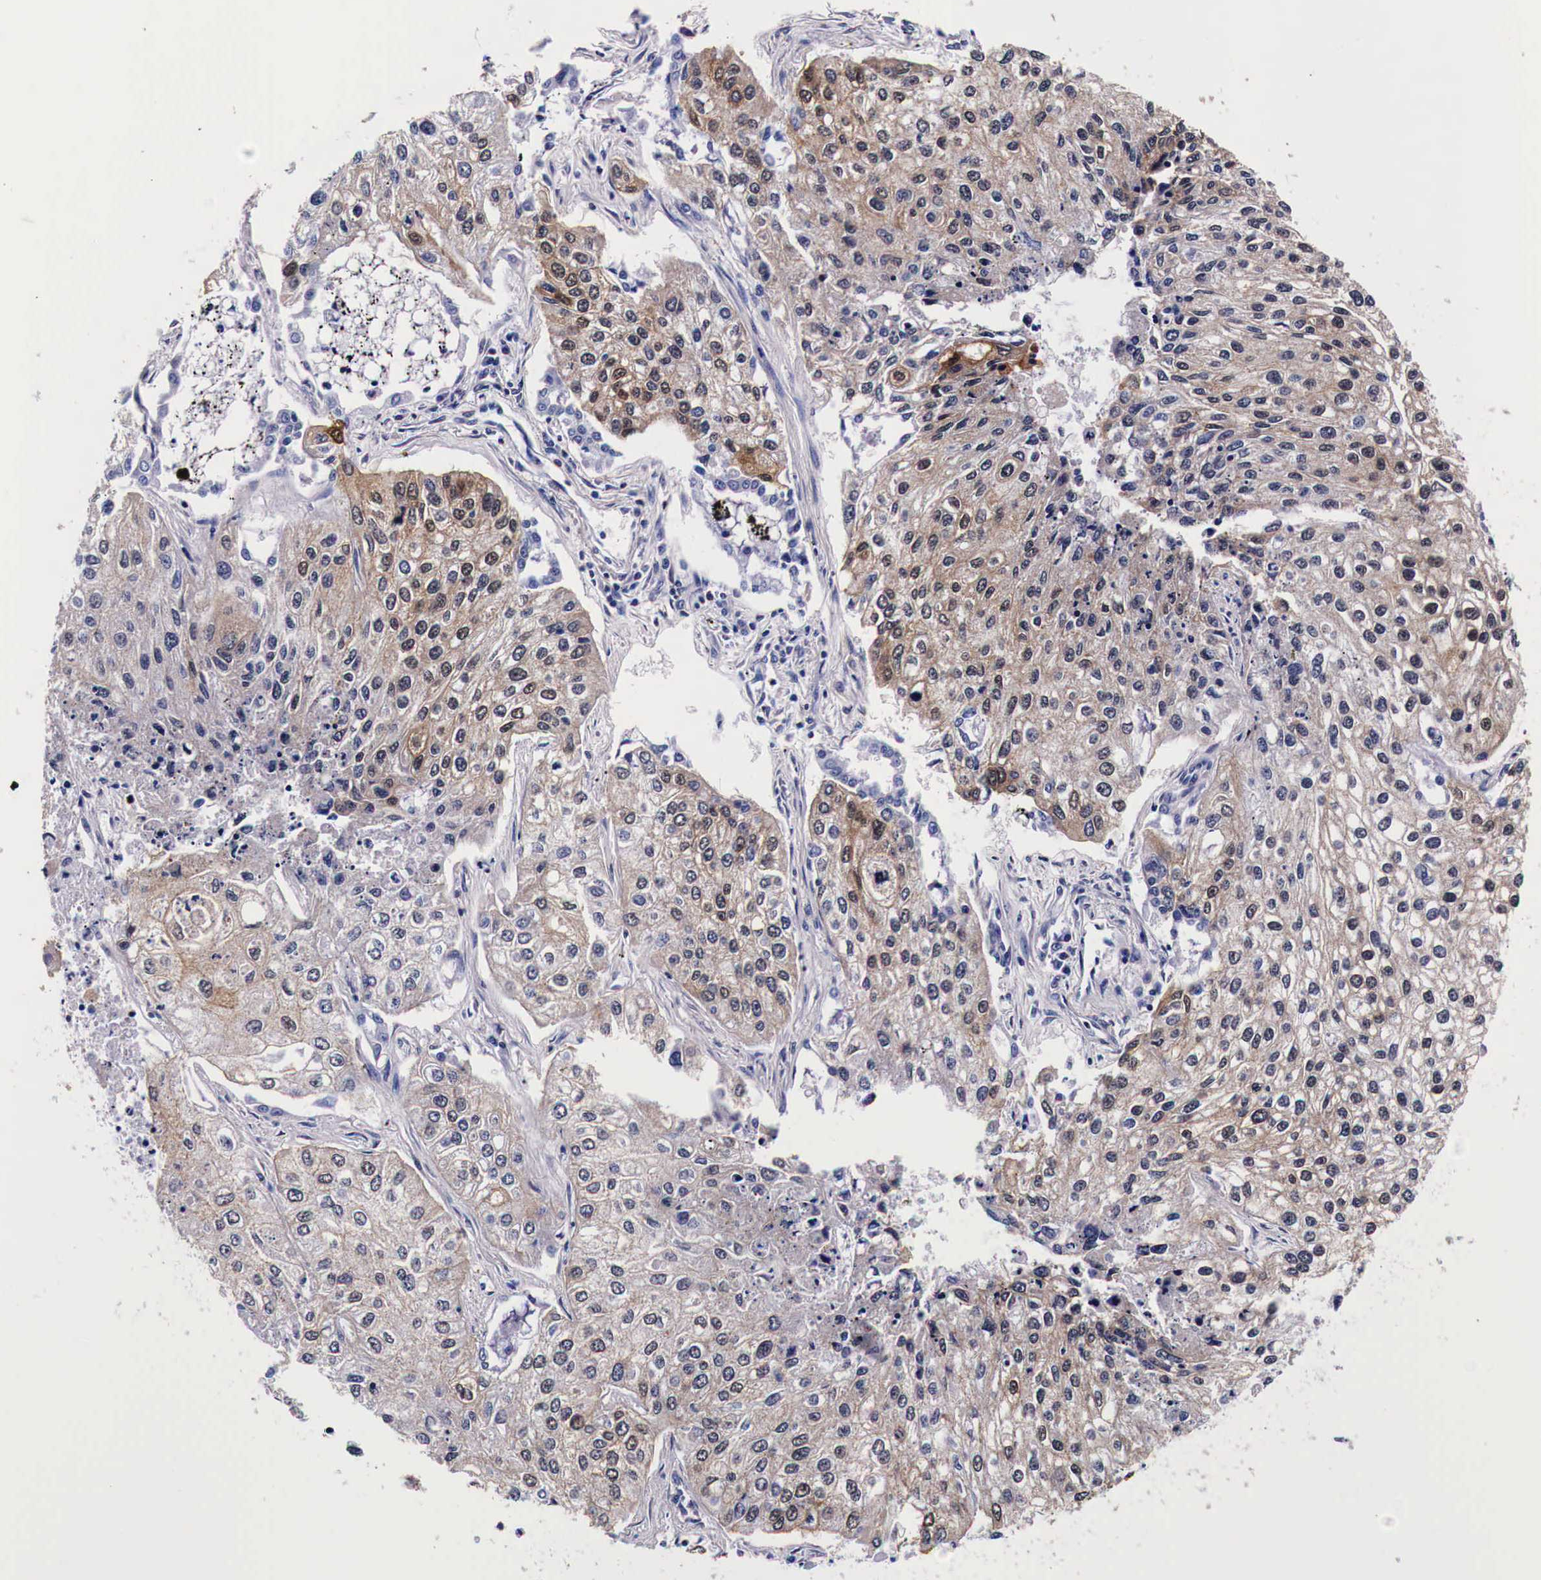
{"staining": {"intensity": "weak", "quantity": "25%-75%", "location": "cytoplasmic/membranous"}, "tissue": "lung cancer", "cell_type": "Tumor cells", "image_type": "cancer", "snomed": [{"axis": "morphology", "description": "Squamous cell carcinoma, NOS"}, {"axis": "topography", "description": "Lung"}], "caption": "The photomicrograph exhibits immunohistochemical staining of squamous cell carcinoma (lung). There is weak cytoplasmic/membranous positivity is identified in approximately 25%-75% of tumor cells.", "gene": "HSPB1", "patient": {"sex": "male", "age": 75}}